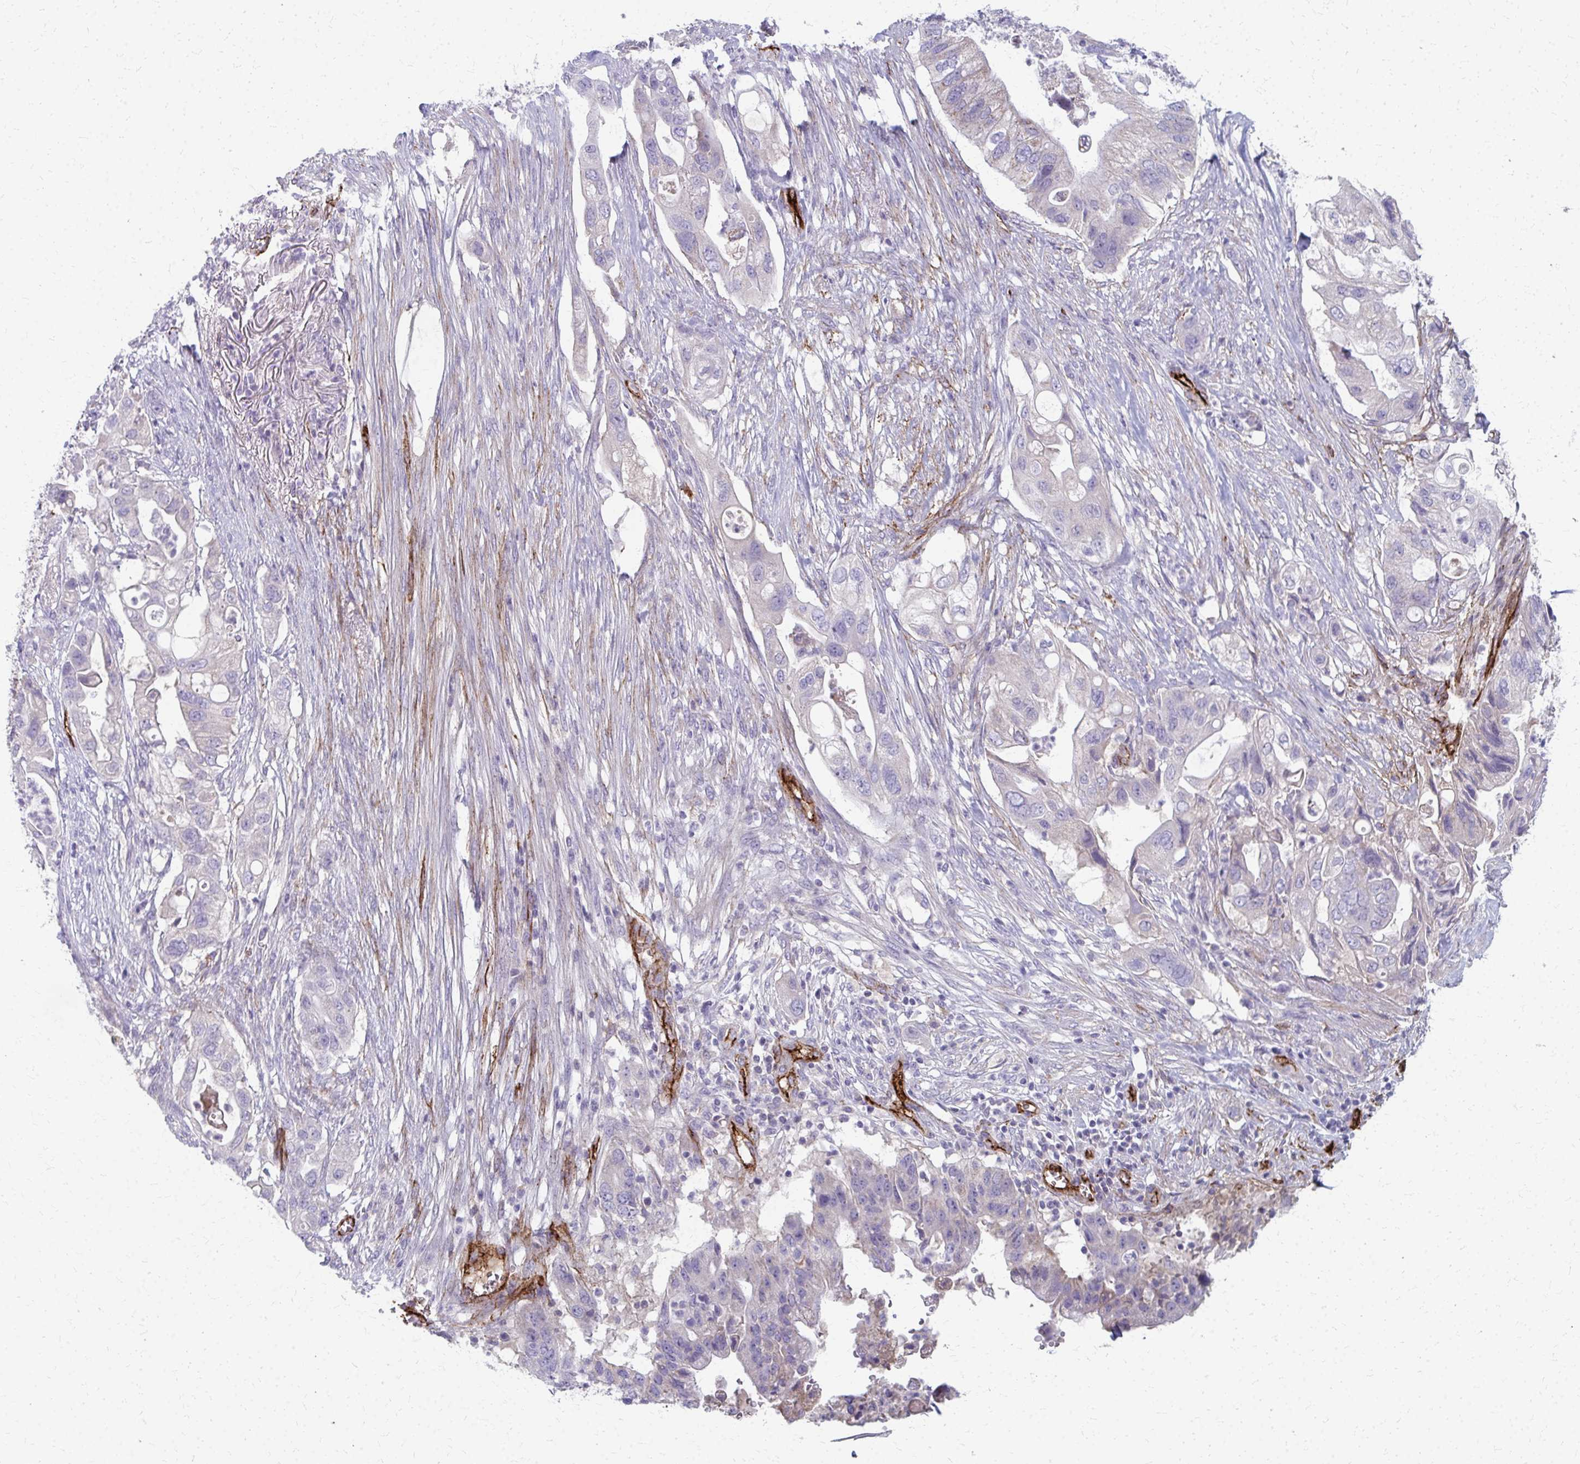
{"staining": {"intensity": "negative", "quantity": "none", "location": "none"}, "tissue": "pancreatic cancer", "cell_type": "Tumor cells", "image_type": "cancer", "snomed": [{"axis": "morphology", "description": "Adenocarcinoma, NOS"}, {"axis": "topography", "description": "Pancreas"}], "caption": "Photomicrograph shows no protein positivity in tumor cells of pancreatic cancer (adenocarcinoma) tissue.", "gene": "ADIPOQ", "patient": {"sex": "female", "age": 72}}